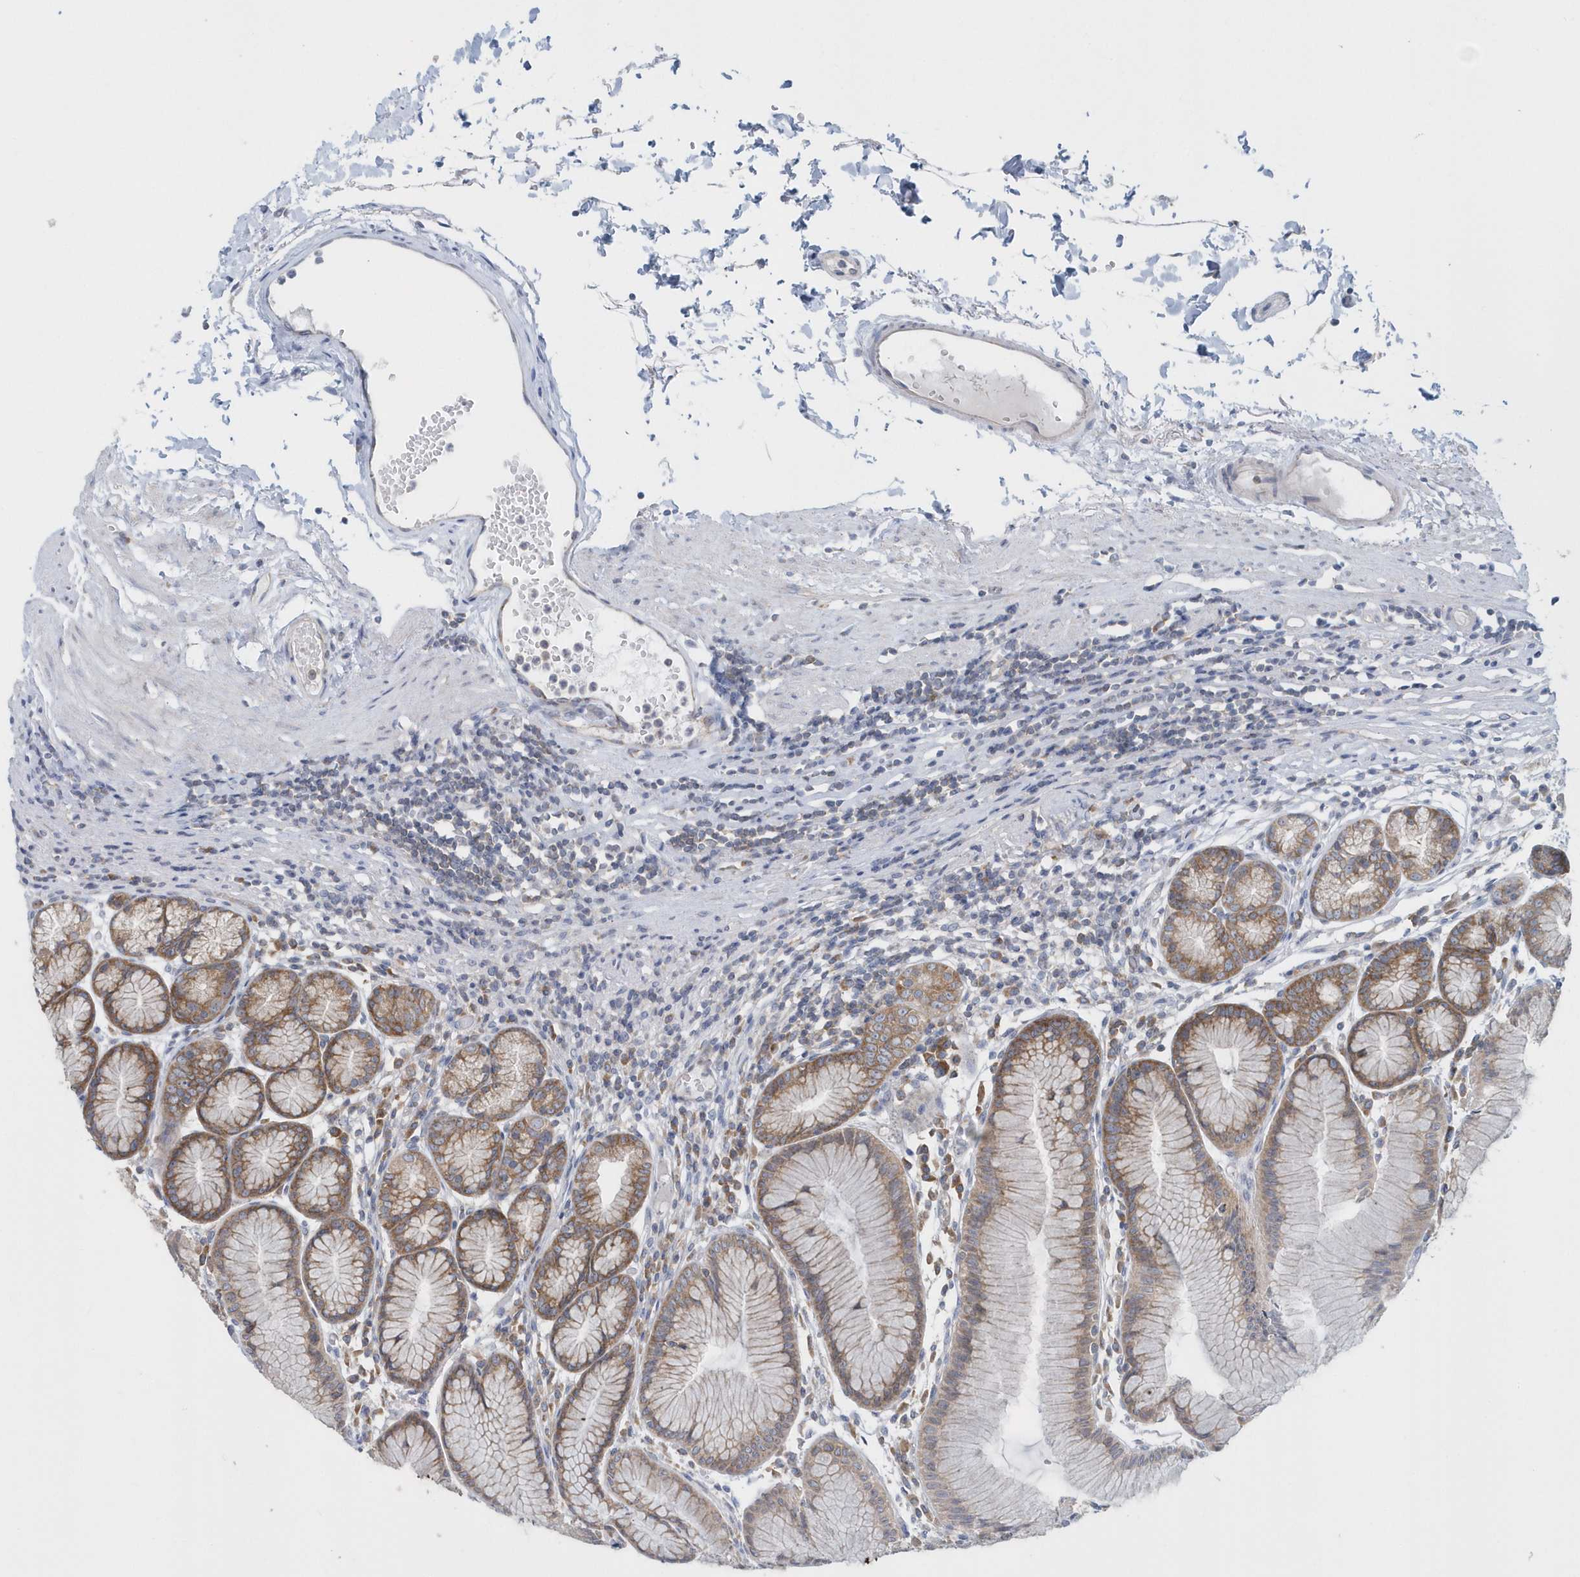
{"staining": {"intensity": "moderate", "quantity": ">75%", "location": "cytoplasmic/membranous"}, "tissue": "stomach", "cell_type": "Glandular cells", "image_type": "normal", "snomed": [{"axis": "morphology", "description": "Normal tissue, NOS"}, {"axis": "topography", "description": "Stomach"}], "caption": "Protein positivity by immunohistochemistry exhibits moderate cytoplasmic/membranous positivity in about >75% of glandular cells in unremarkable stomach. (DAB IHC, brown staining for protein, blue staining for nuclei).", "gene": "EIF3C", "patient": {"sex": "female", "age": 57}}